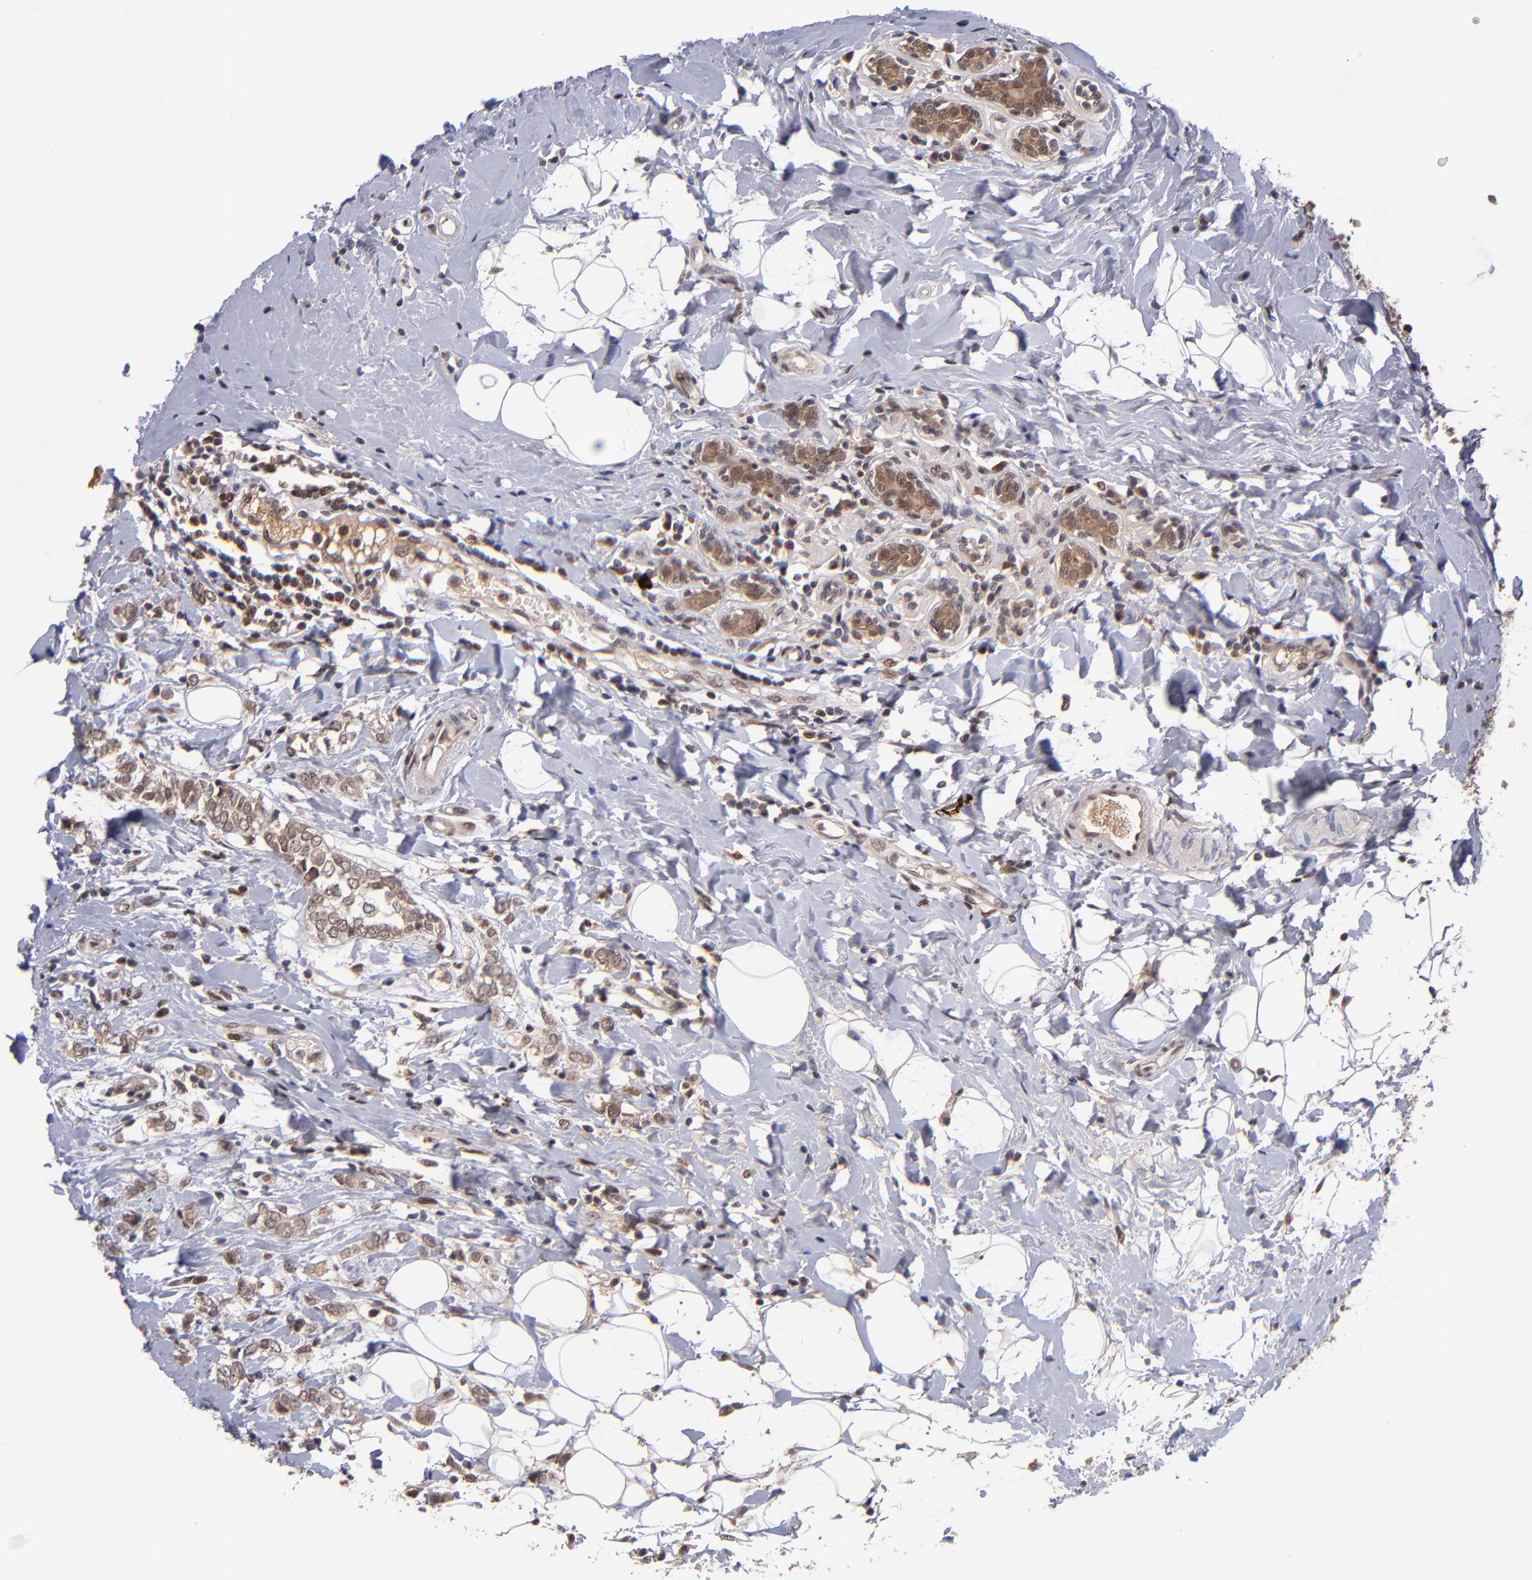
{"staining": {"intensity": "moderate", "quantity": ">75%", "location": "cytoplasmic/membranous,nuclear"}, "tissue": "breast cancer", "cell_type": "Tumor cells", "image_type": "cancer", "snomed": [{"axis": "morphology", "description": "Normal tissue, NOS"}, {"axis": "morphology", "description": "Lobular carcinoma"}, {"axis": "topography", "description": "Breast"}], "caption": "Breast cancer (lobular carcinoma) stained with immunohistochemistry exhibits moderate cytoplasmic/membranous and nuclear expression in approximately >75% of tumor cells.", "gene": "EP300", "patient": {"sex": "female", "age": 47}}